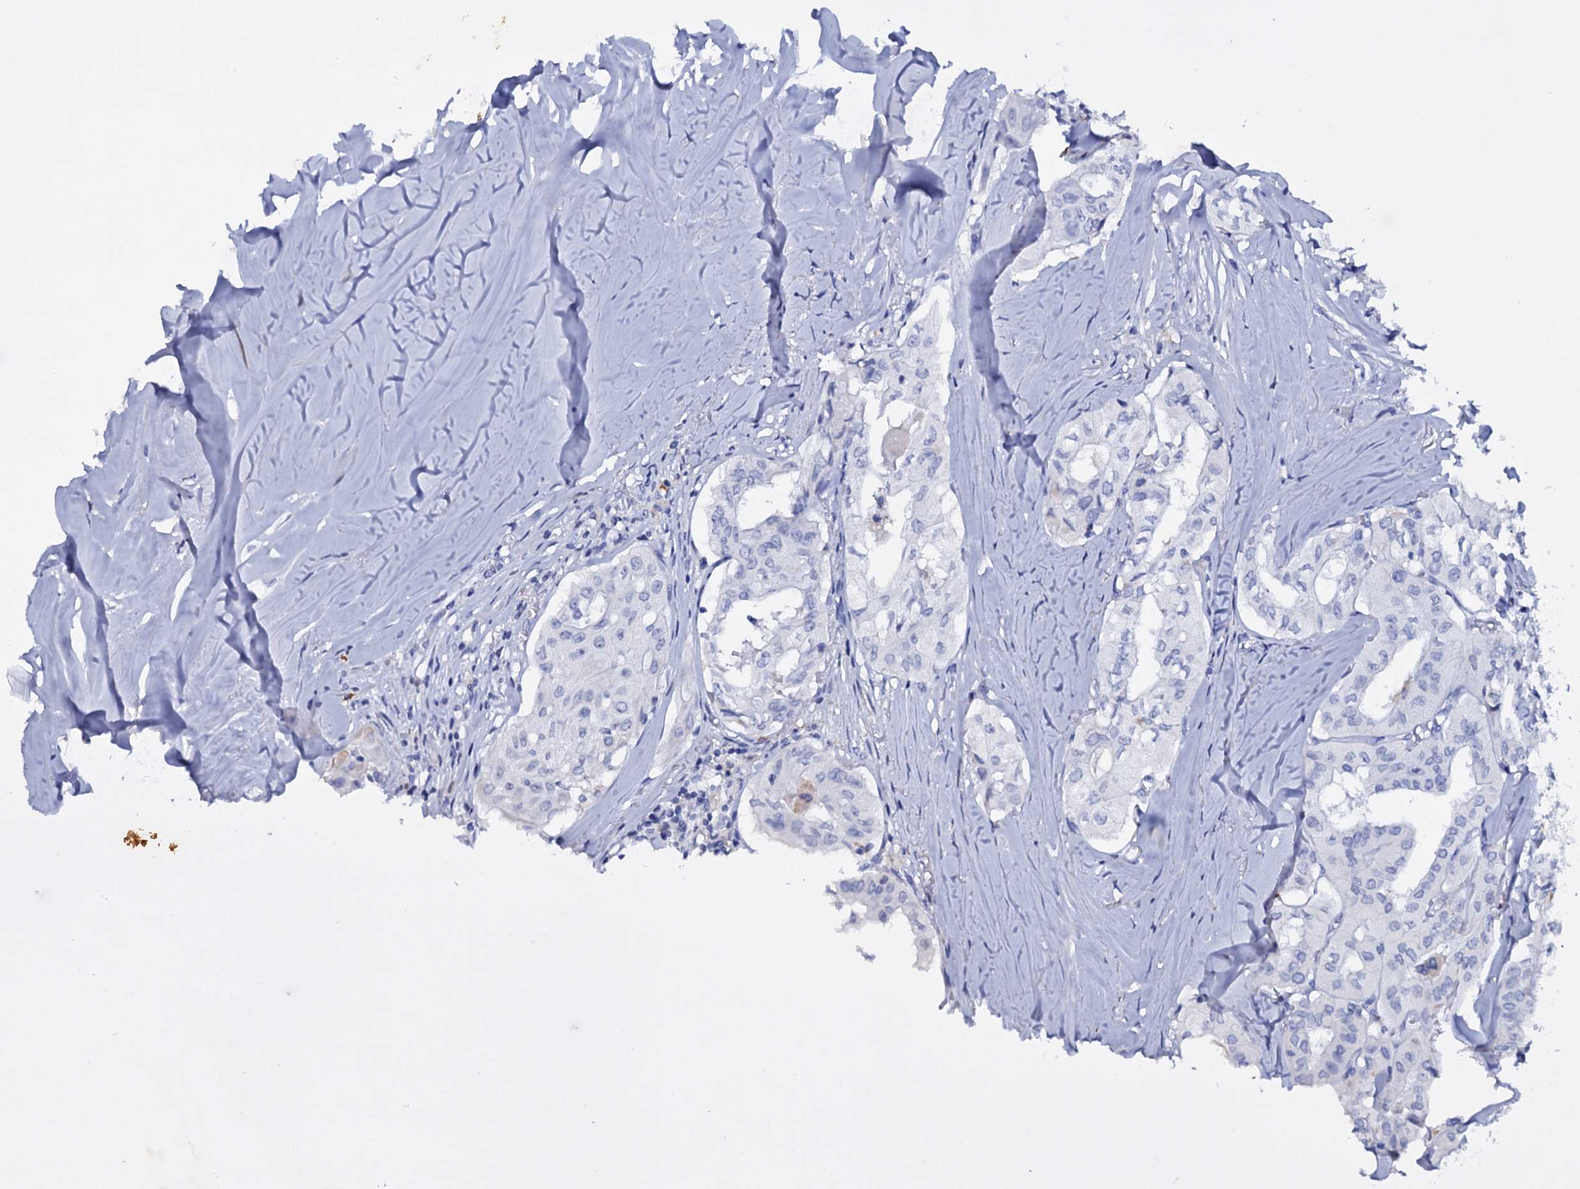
{"staining": {"intensity": "negative", "quantity": "none", "location": "none"}, "tissue": "thyroid cancer", "cell_type": "Tumor cells", "image_type": "cancer", "snomed": [{"axis": "morphology", "description": "Papillary adenocarcinoma, NOS"}, {"axis": "topography", "description": "Thyroid gland"}], "caption": "A high-resolution histopathology image shows IHC staining of thyroid cancer, which shows no significant staining in tumor cells. (DAB immunohistochemistry (IHC) with hematoxylin counter stain).", "gene": "ITPRID2", "patient": {"sex": "female", "age": 59}}